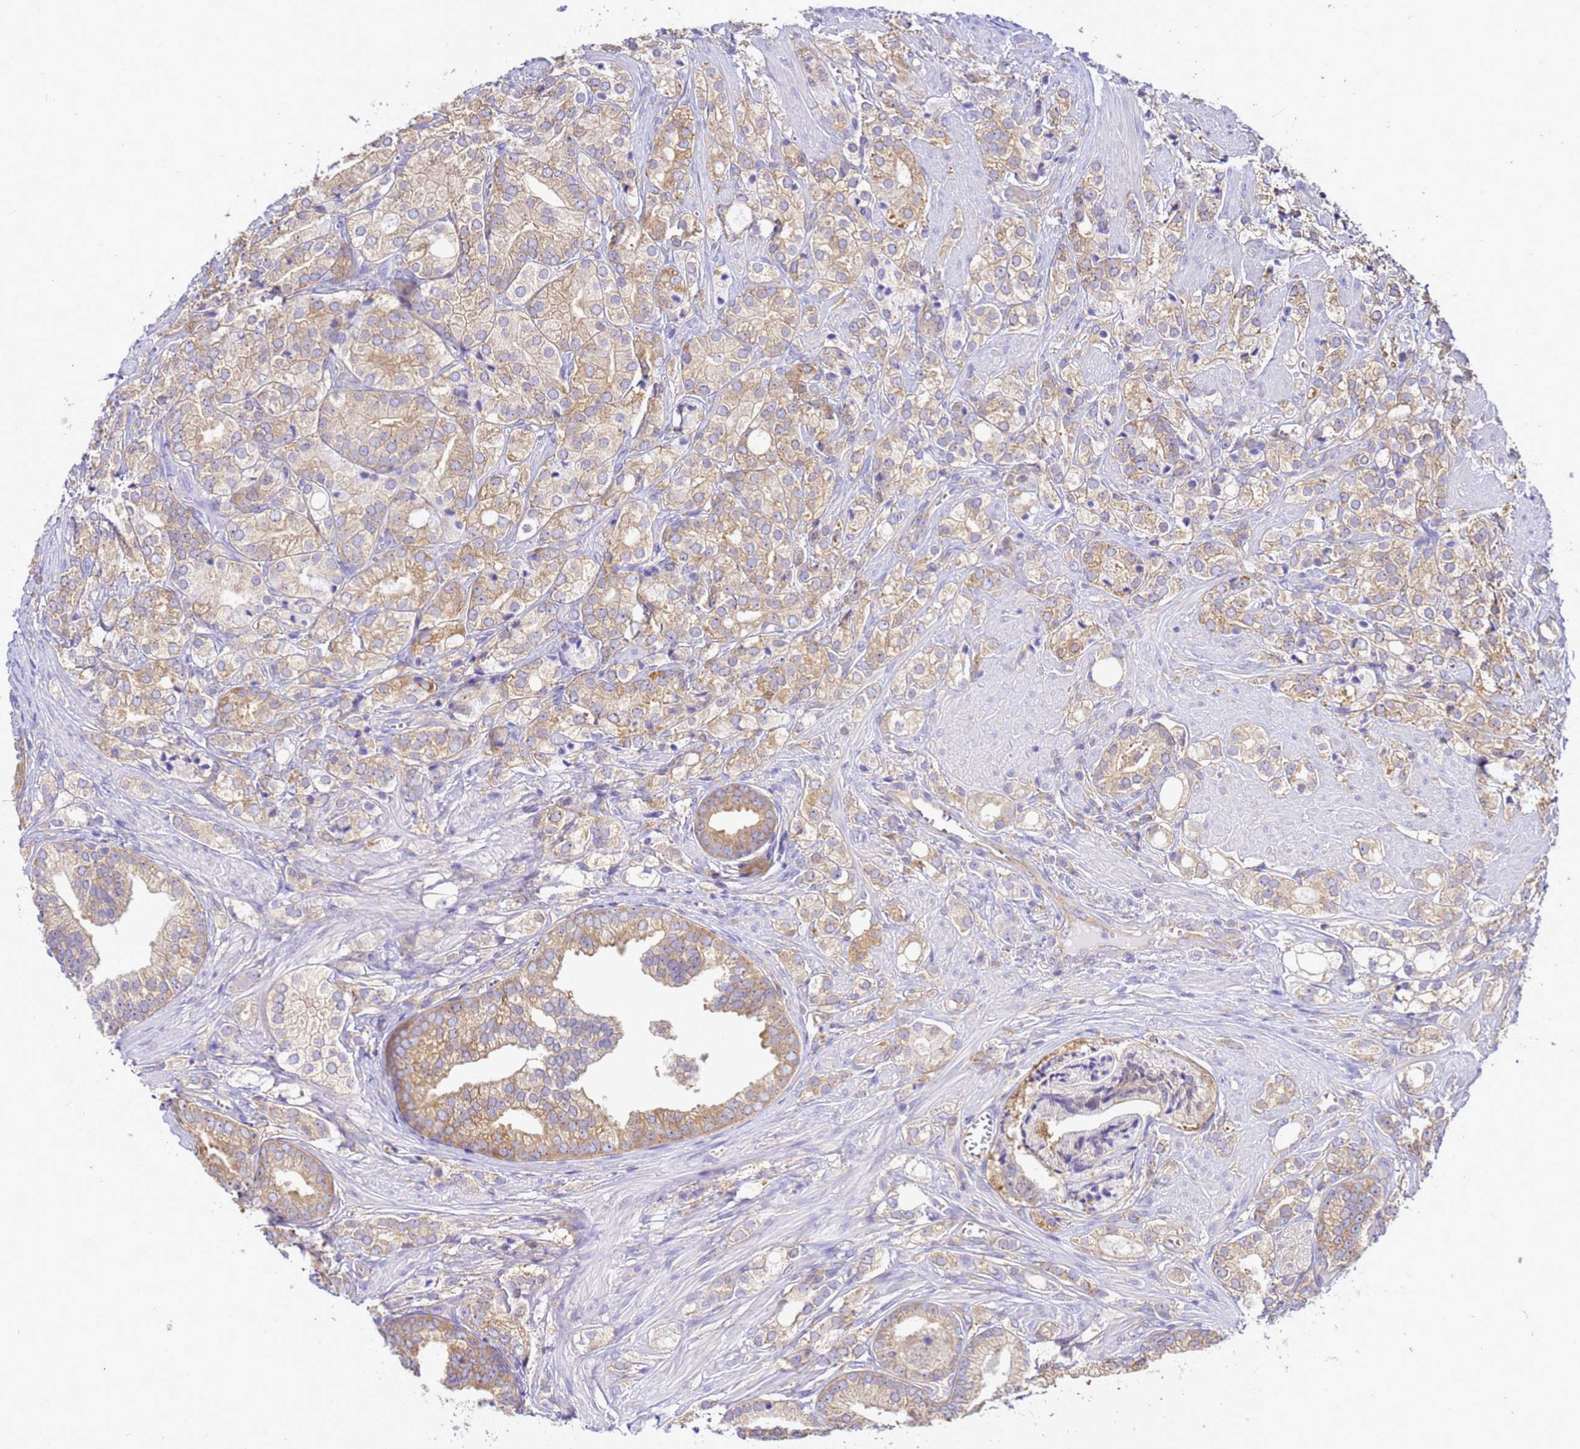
{"staining": {"intensity": "weak", "quantity": ">75%", "location": "cytoplasmic/membranous"}, "tissue": "prostate cancer", "cell_type": "Tumor cells", "image_type": "cancer", "snomed": [{"axis": "morphology", "description": "Adenocarcinoma, High grade"}, {"axis": "topography", "description": "Prostate"}], "caption": "A histopathology image of prostate cancer (adenocarcinoma (high-grade)) stained for a protein exhibits weak cytoplasmic/membranous brown staining in tumor cells.", "gene": "NARS1", "patient": {"sex": "male", "age": 50}}